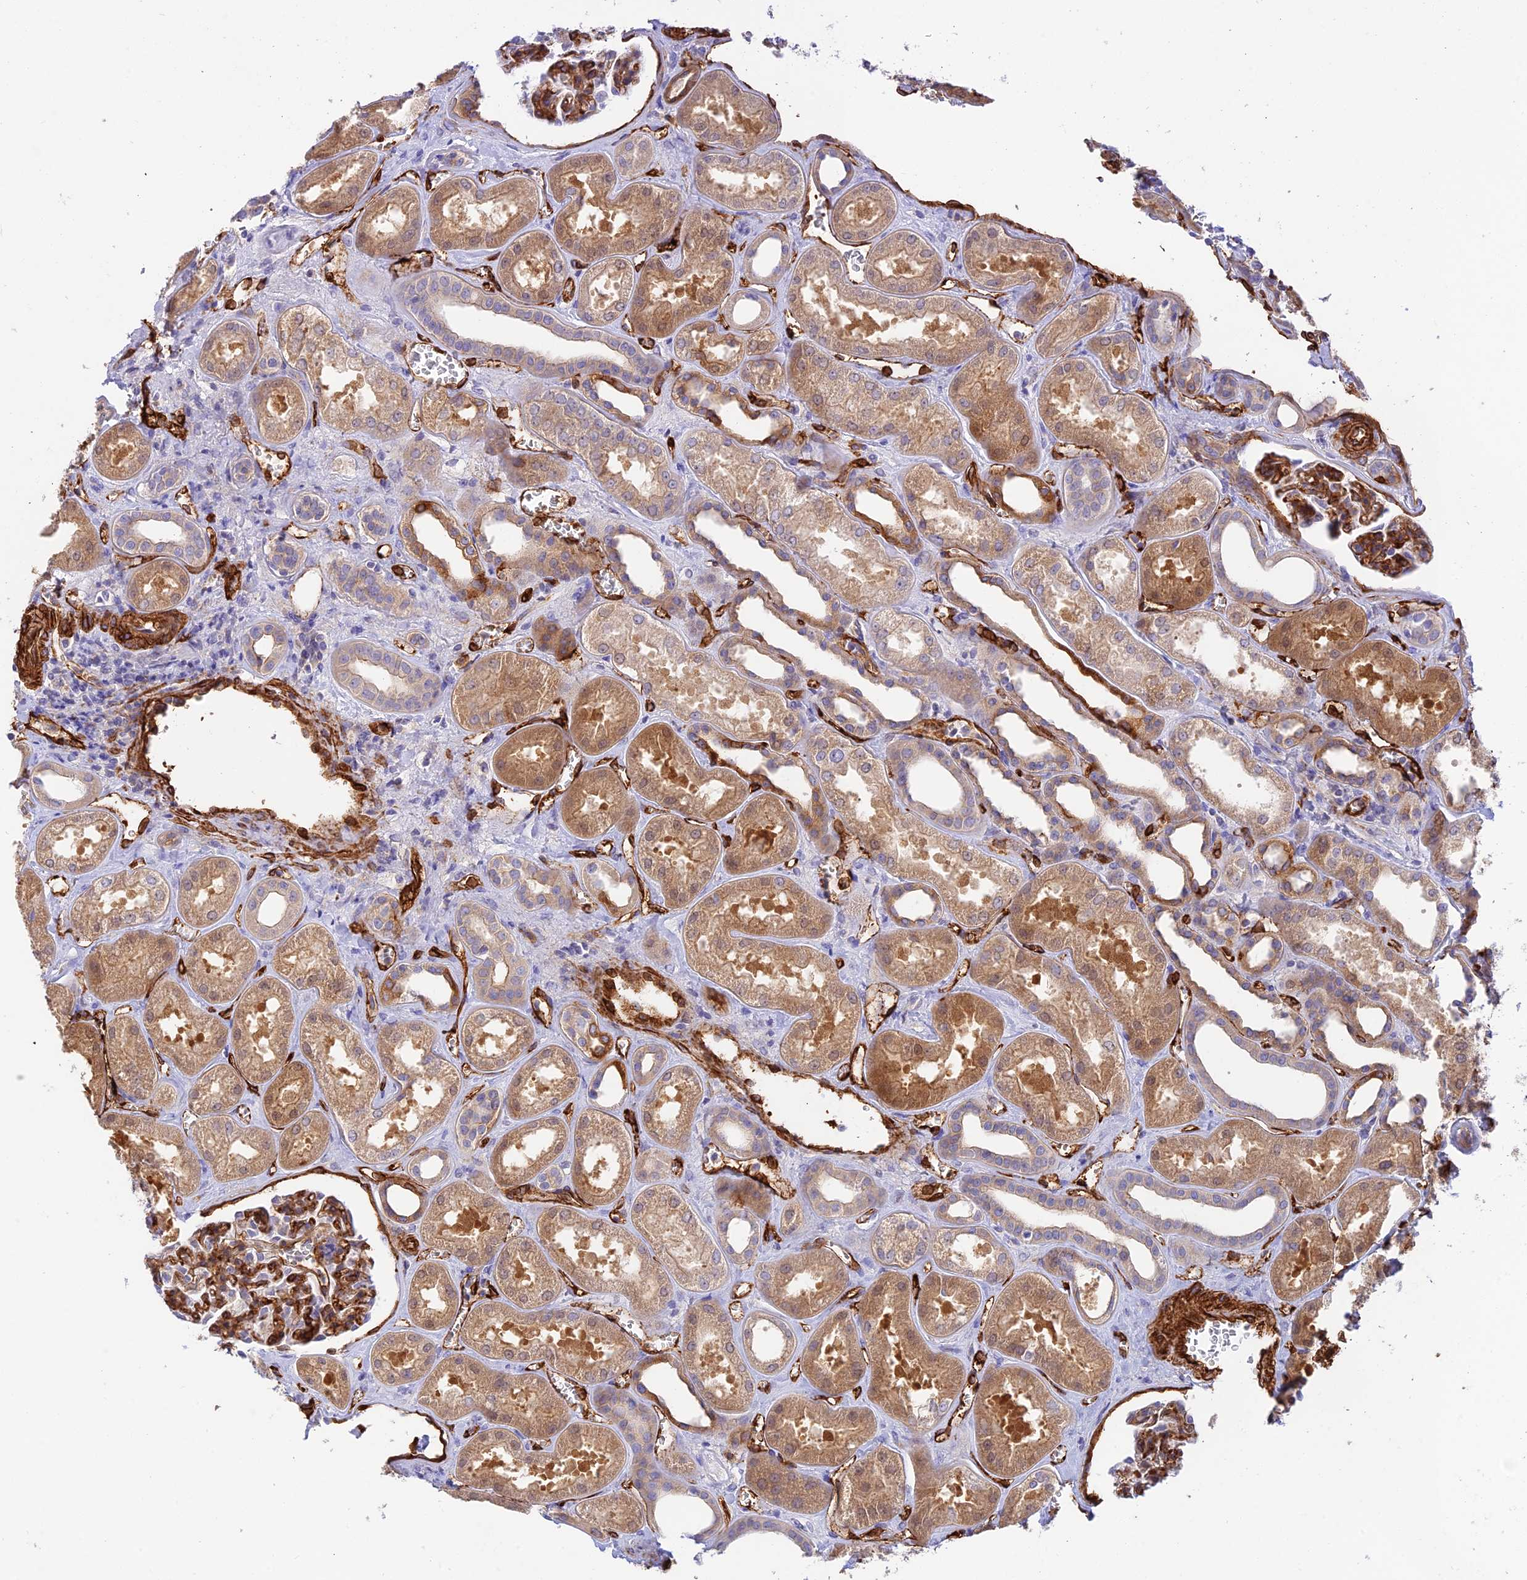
{"staining": {"intensity": "strong", "quantity": "25%-75%", "location": "cytoplasmic/membranous"}, "tissue": "kidney", "cell_type": "Cells in glomeruli", "image_type": "normal", "snomed": [{"axis": "morphology", "description": "Normal tissue, NOS"}, {"axis": "morphology", "description": "Adenocarcinoma, NOS"}, {"axis": "topography", "description": "Kidney"}], "caption": "The histopathology image displays immunohistochemical staining of benign kidney. There is strong cytoplasmic/membranous expression is present in approximately 25%-75% of cells in glomeruli.", "gene": "MYO9A", "patient": {"sex": "female", "age": 68}}